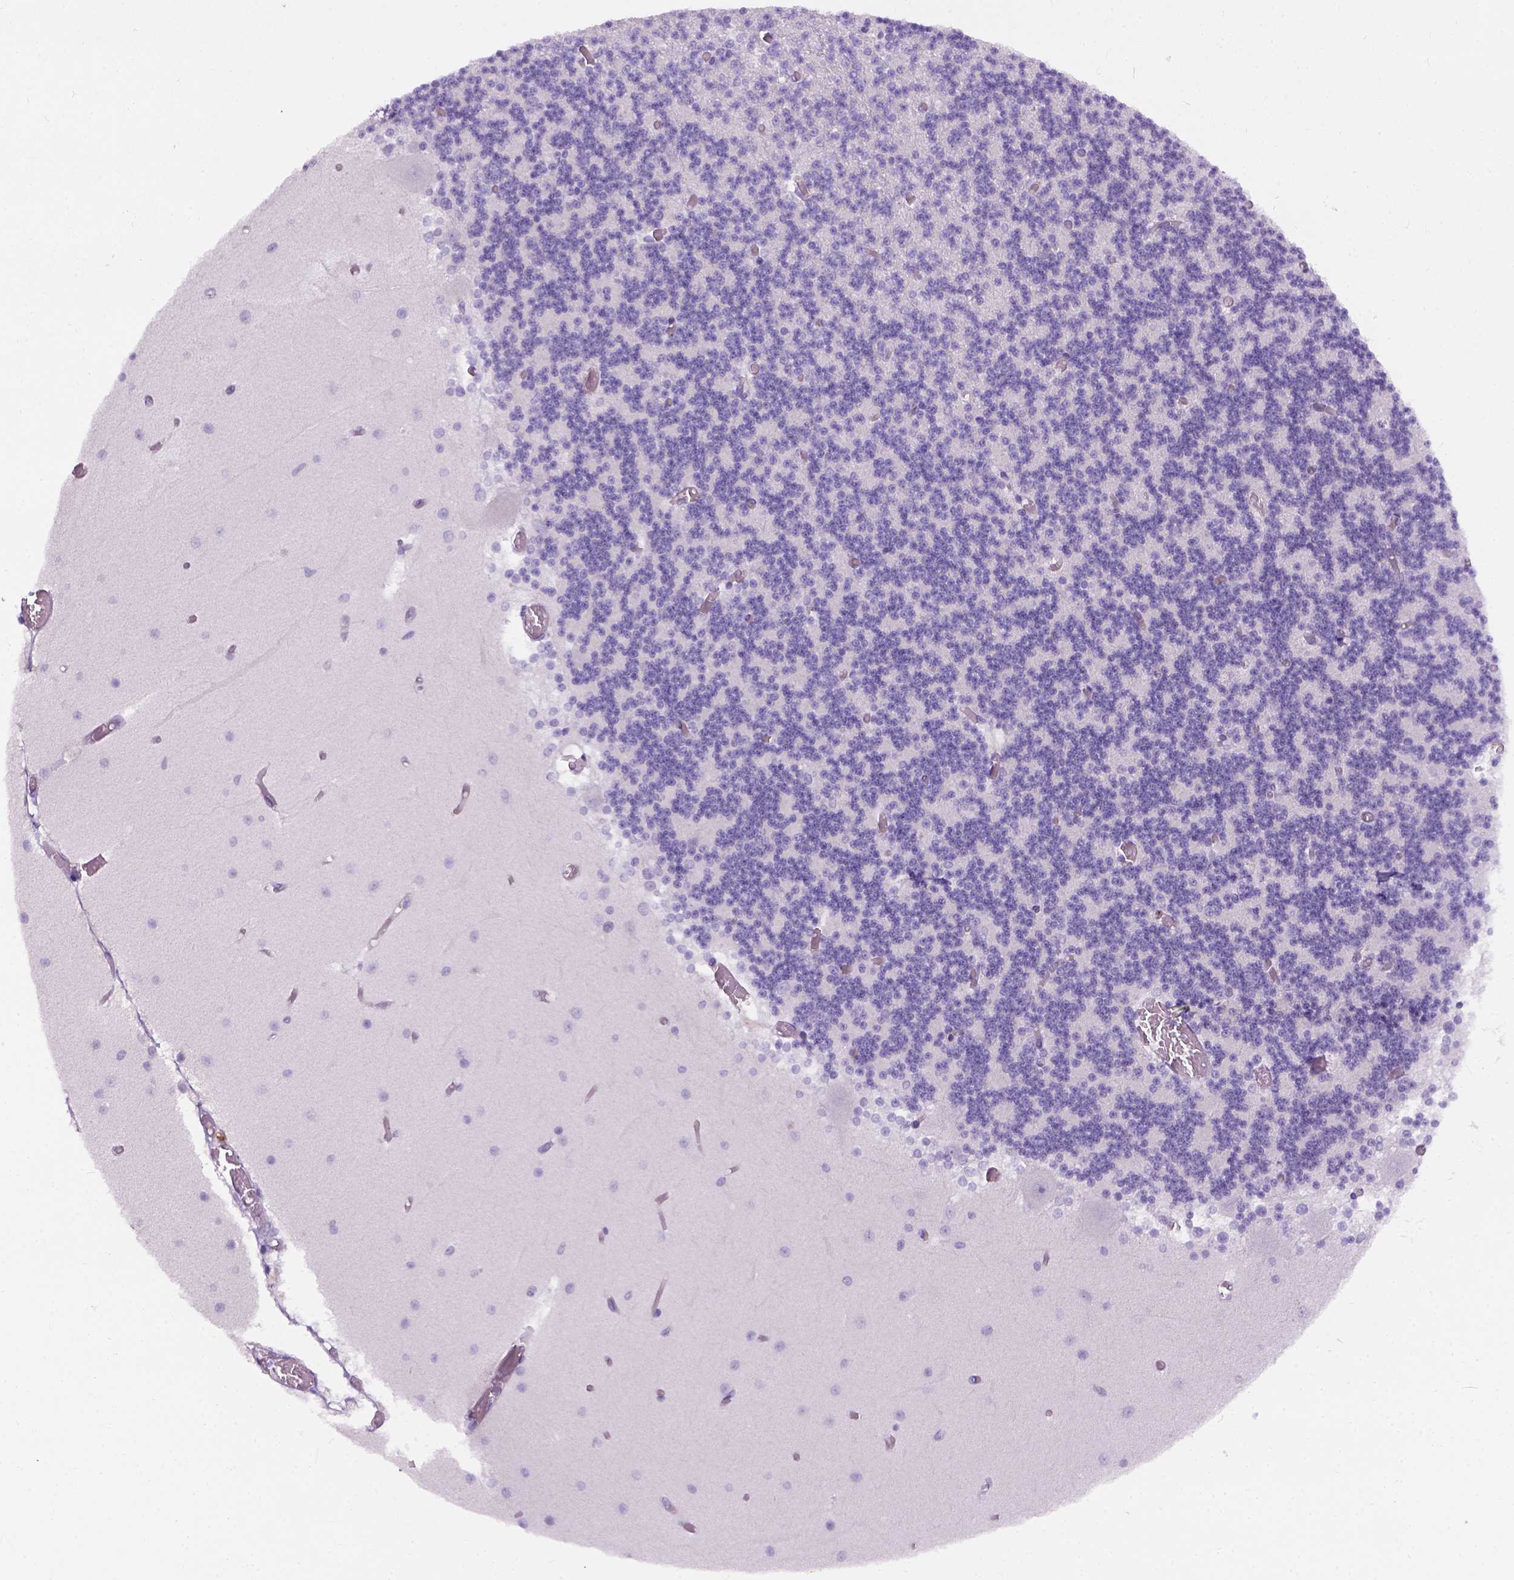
{"staining": {"intensity": "negative", "quantity": "none", "location": "none"}, "tissue": "cerebellum", "cell_type": "Cells in granular layer", "image_type": "normal", "snomed": [{"axis": "morphology", "description": "Normal tissue, NOS"}, {"axis": "topography", "description": "Cerebellum"}], "caption": "An immunohistochemistry (IHC) image of unremarkable cerebellum is shown. There is no staining in cells in granular layer of cerebellum.", "gene": "C20orf144", "patient": {"sex": "female", "age": 28}}